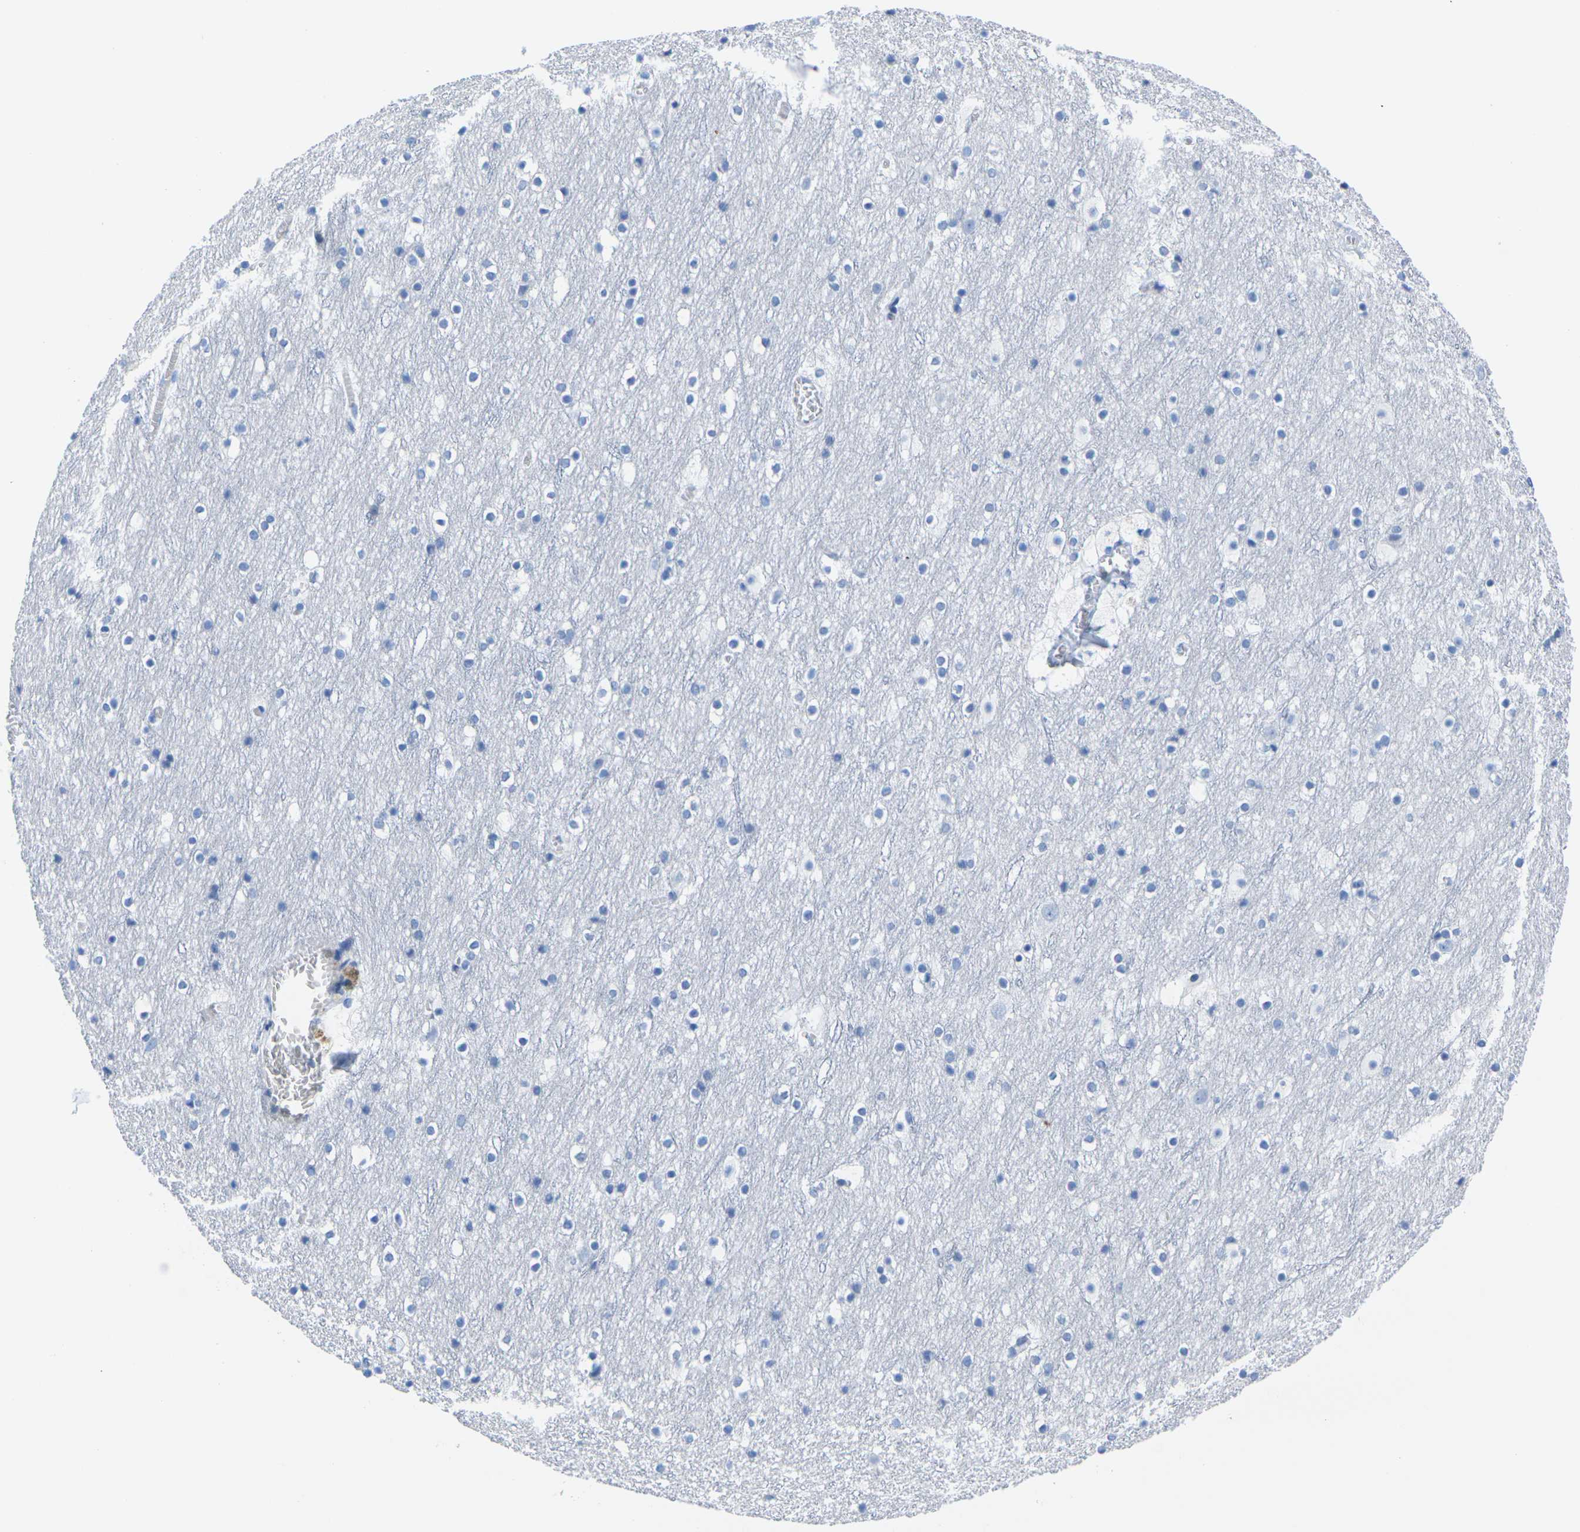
{"staining": {"intensity": "negative", "quantity": "none", "location": "none"}, "tissue": "cerebral cortex", "cell_type": "Endothelial cells", "image_type": "normal", "snomed": [{"axis": "morphology", "description": "Normal tissue, NOS"}, {"axis": "topography", "description": "Cerebral cortex"}], "caption": "Cerebral cortex stained for a protein using immunohistochemistry shows no staining endothelial cells.", "gene": "CNN1", "patient": {"sex": "male", "age": 45}}